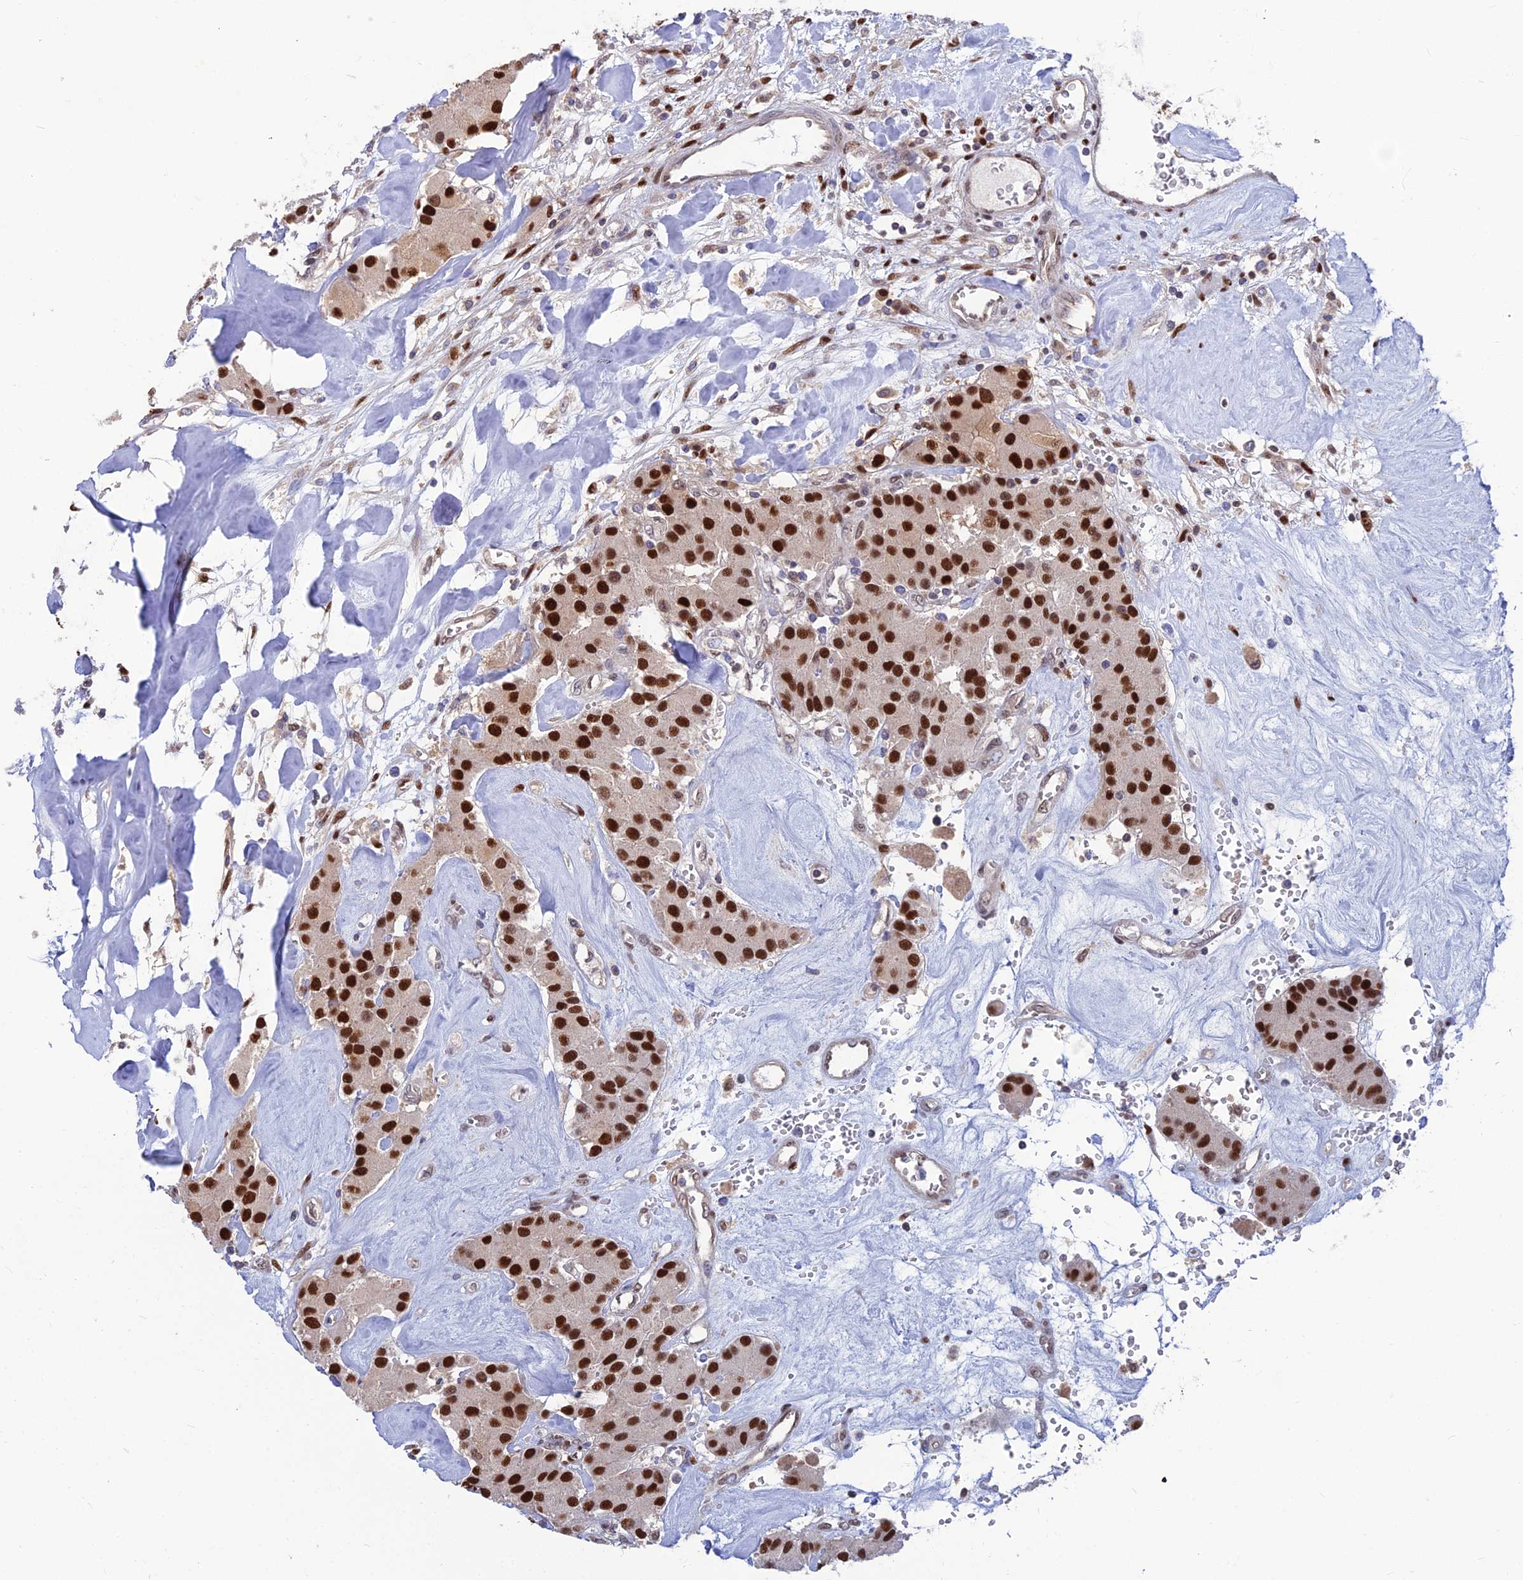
{"staining": {"intensity": "strong", "quantity": ">75%", "location": "nuclear"}, "tissue": "carcinoid", "cell_type": "Tumor cells", "image_type": "cancer", "snomed": [{"axis": "morphology", "description": "Carcinoid, malignant, NOS"}, {"axis": "topography", "description": "Pancreas"}], "caption": "A high amount of strong nuclear staining is appreciated in approximately >75% of tumor cells in carcinoid tissue.", "gene": "DNPEP", "patient": {"sex": "male", "age": 41}}